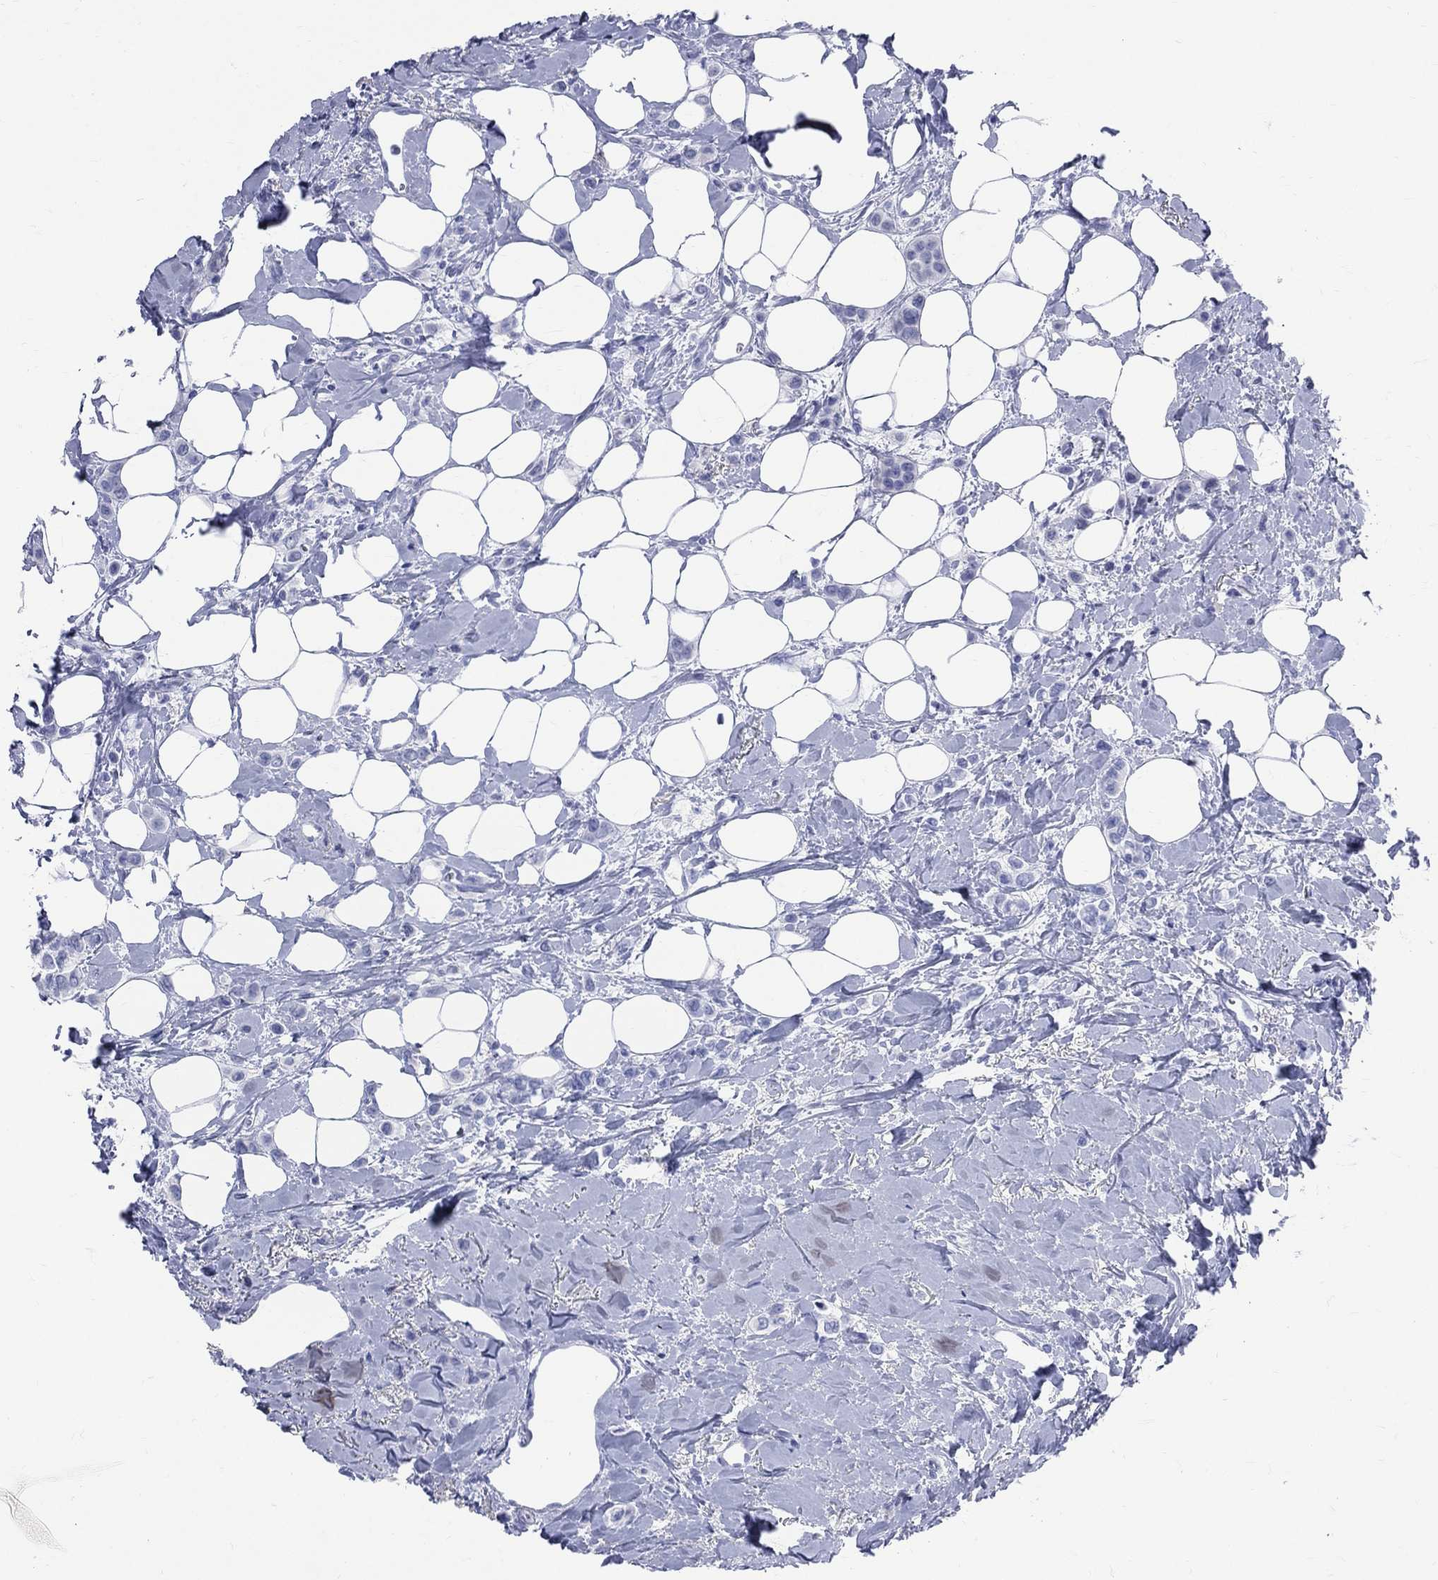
{"staining": {"intensity": "negative", "quantity": "none", "location": "none"}, "tissue": "breast cancer", "cell_type": "Tumor cells", "image_type": "cancer", "snomed": [{"axis": "morphology", "description": "Lobular carcinoma"}, {"axis": "topography", "description": "Breast"}], "caption": "This is an immunohistochemistry histopathology image of human breast cancer. There is no positivity in tumor cells.", "gene": "SYP", "patient": {"sex": "female", "age": 66}}